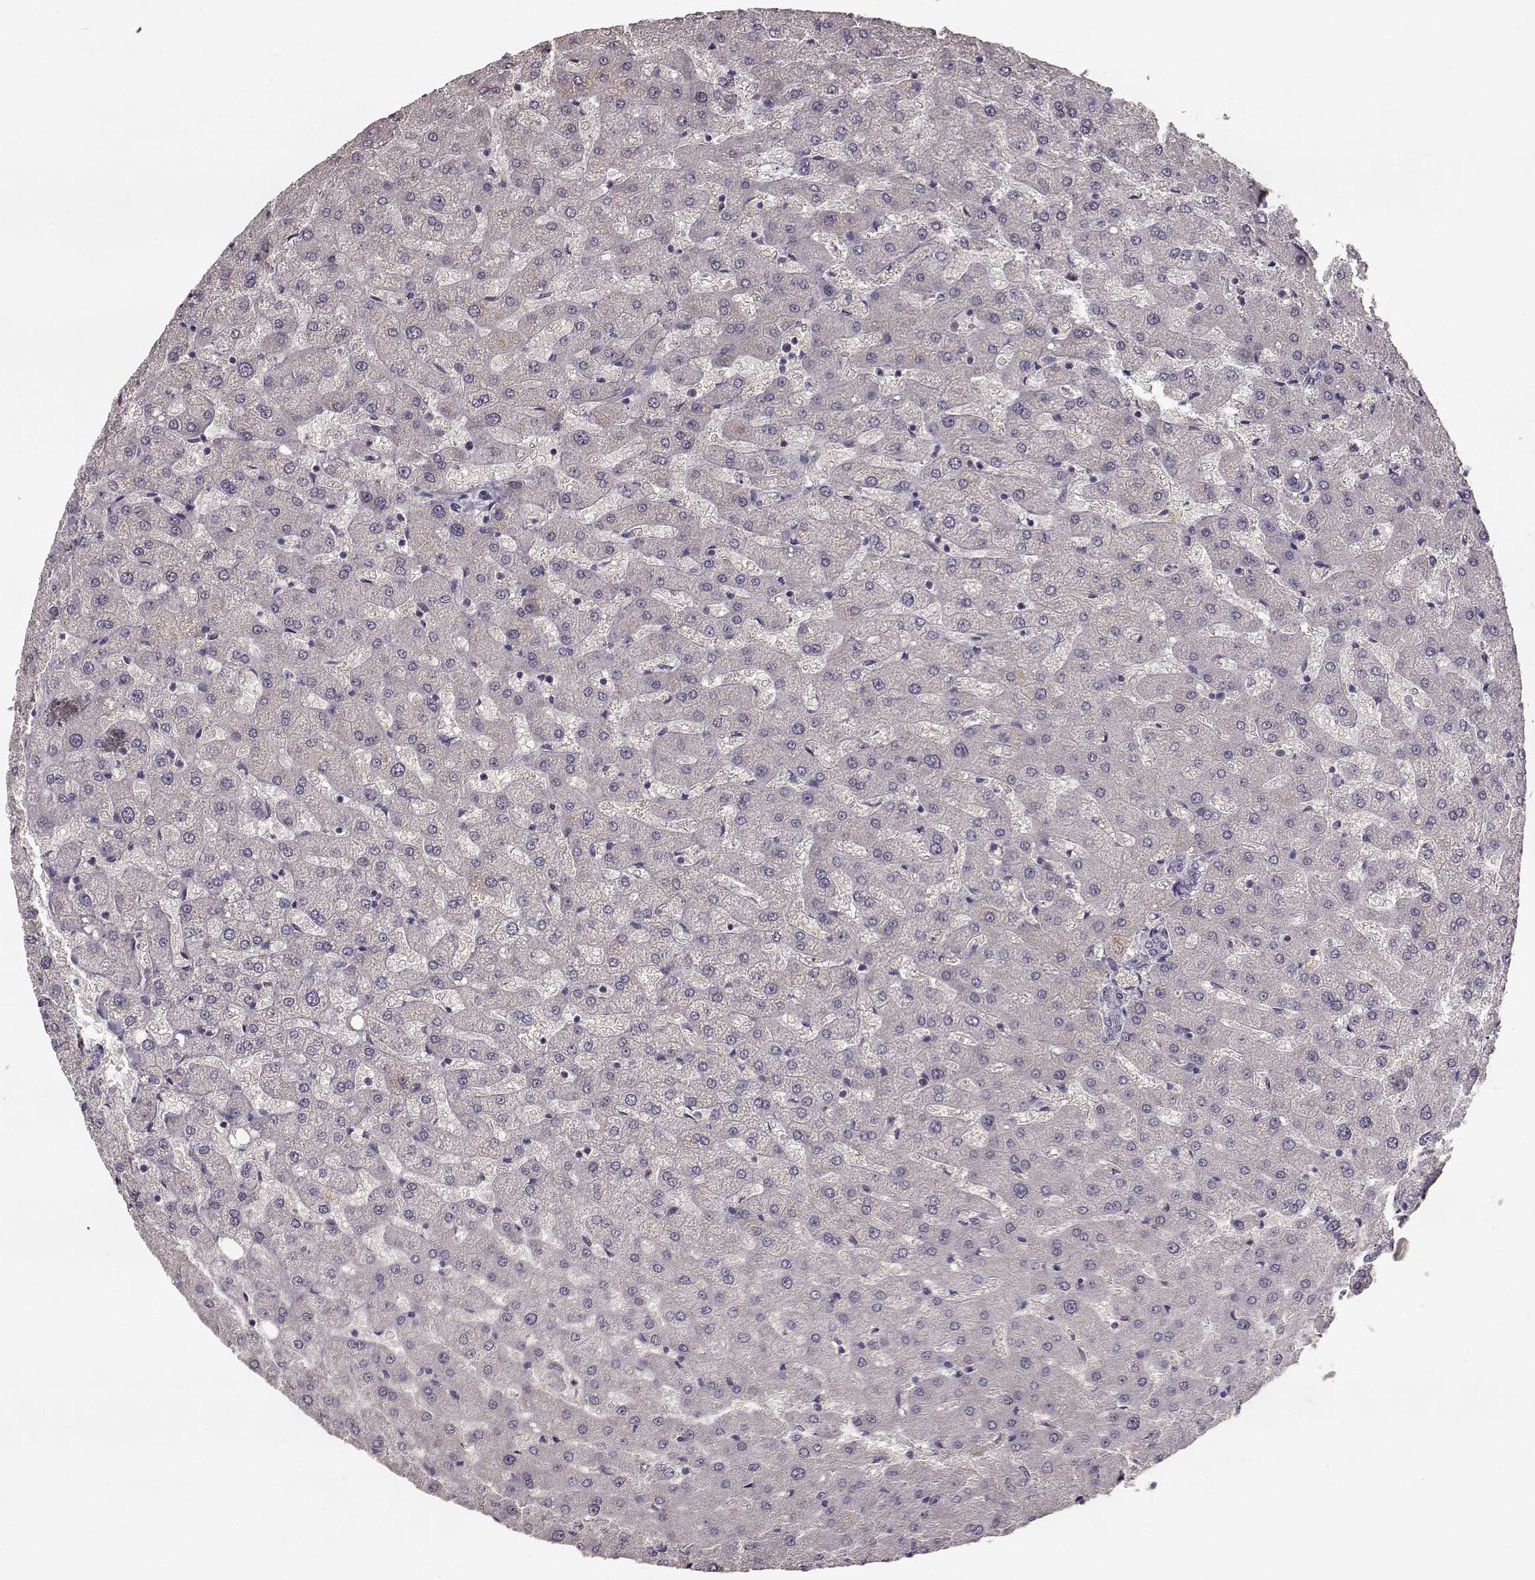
{"staining": {"intensity": "negative", "quantity": "none", "location": "none"}, "tissue": "liver", "cell_type": "Cholangiocytes", "image_type": "normal", "snomed": [{"axis": "morphology", "description": "Normal tissue, NOS"}, {"axis": "topography", "description": "Liver"}], "caption": "The immunohistochemistry (IHC) image has no significant expression in cholangiocytes of liver.", "gene": "YJEFN3", "patient": {"sex": "female", "age": 50}}